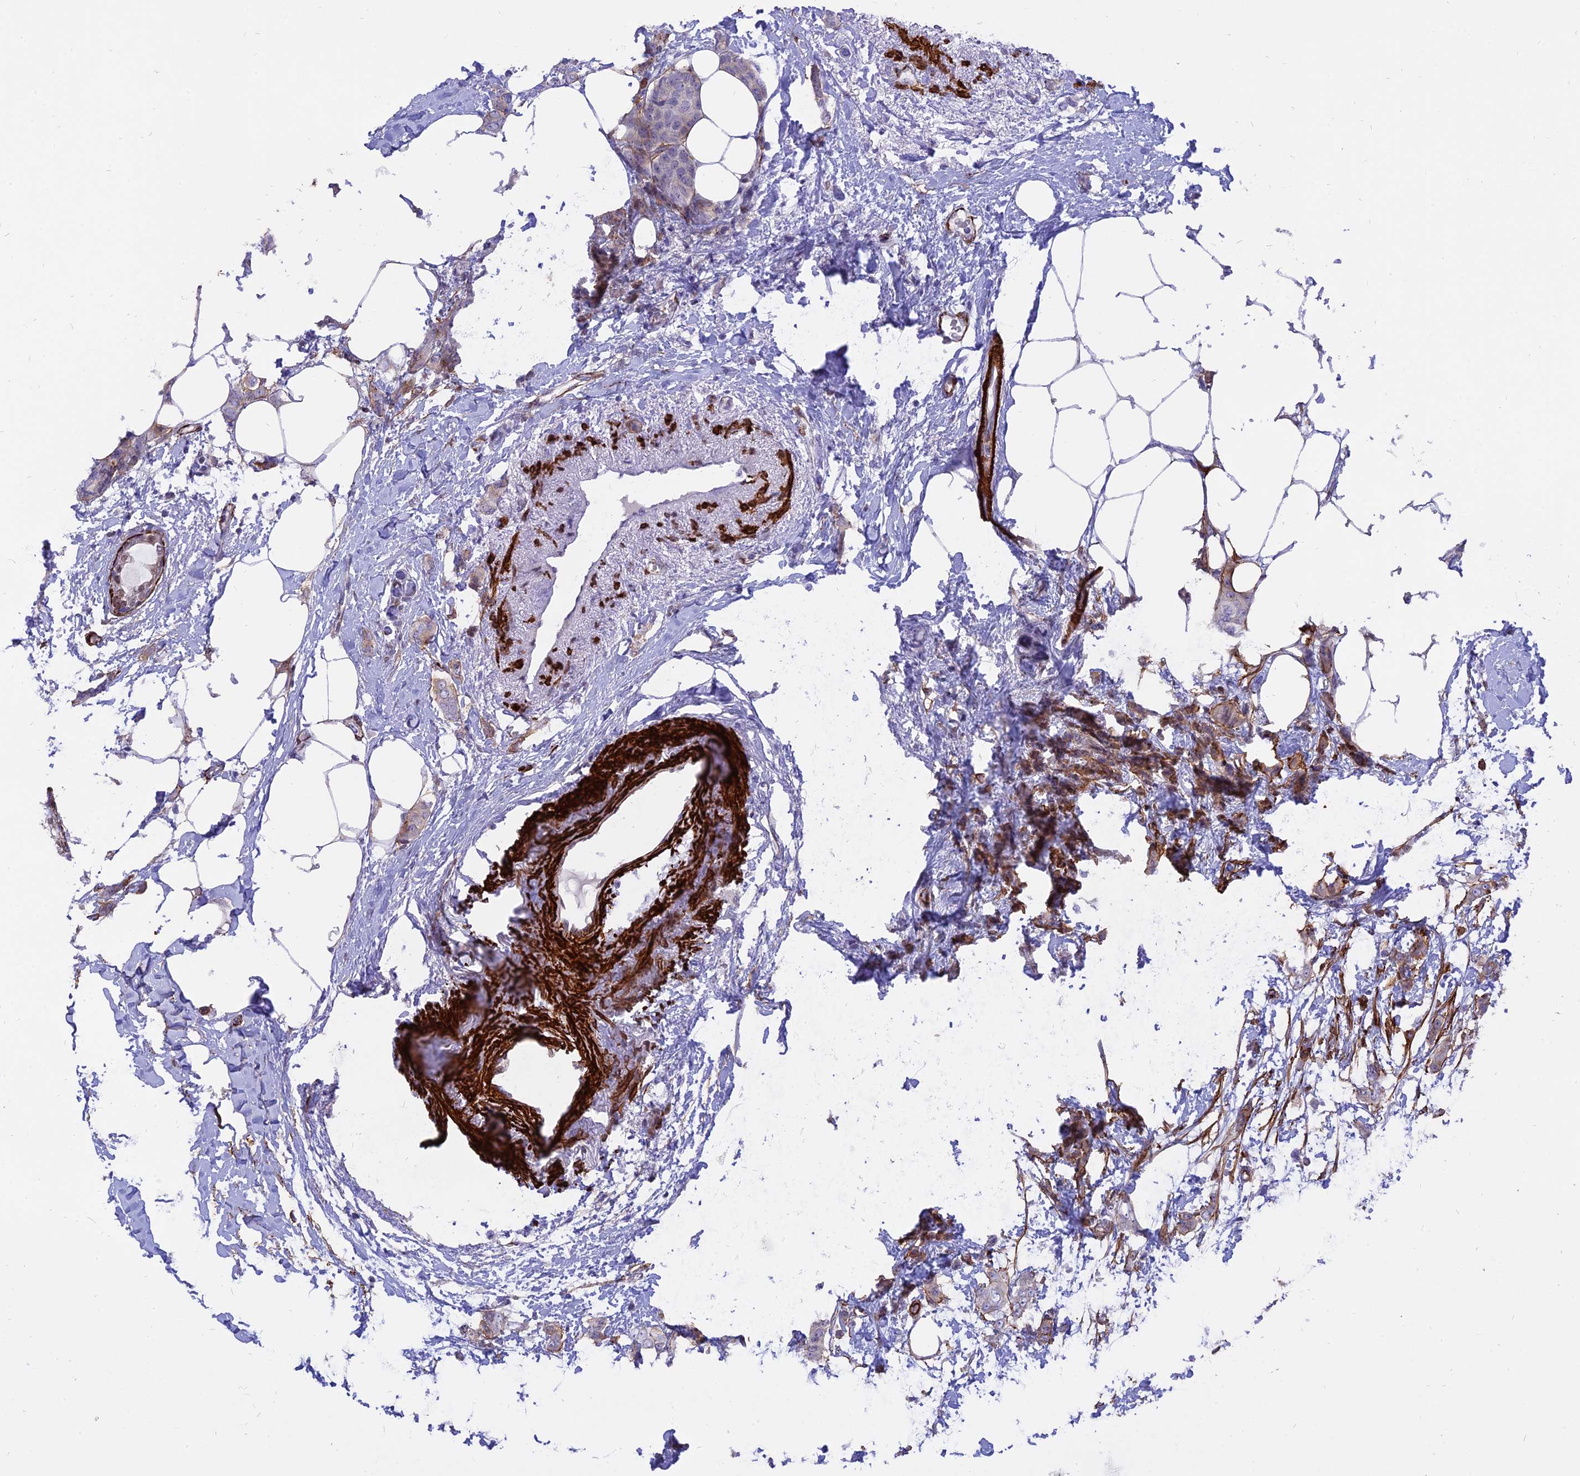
{"staining": {"intensity": "negative", "quantity": "none", "location": "none"}, "tissue": "breast cancer", "cell_type": "Tumor cells", "image_type": "cancer", "snomed": [{"axis": "morphology", "description": "Duct carcinoma"}, {"axis": "topography", "description": "Breast"}], "caption": "This is an IHC histopathology image of human breast cancer (intraductal carcinoma). There is no positivity in tumor cells.", "gene": "CENPV", "patient": {"sex": "female", "age": 72}}